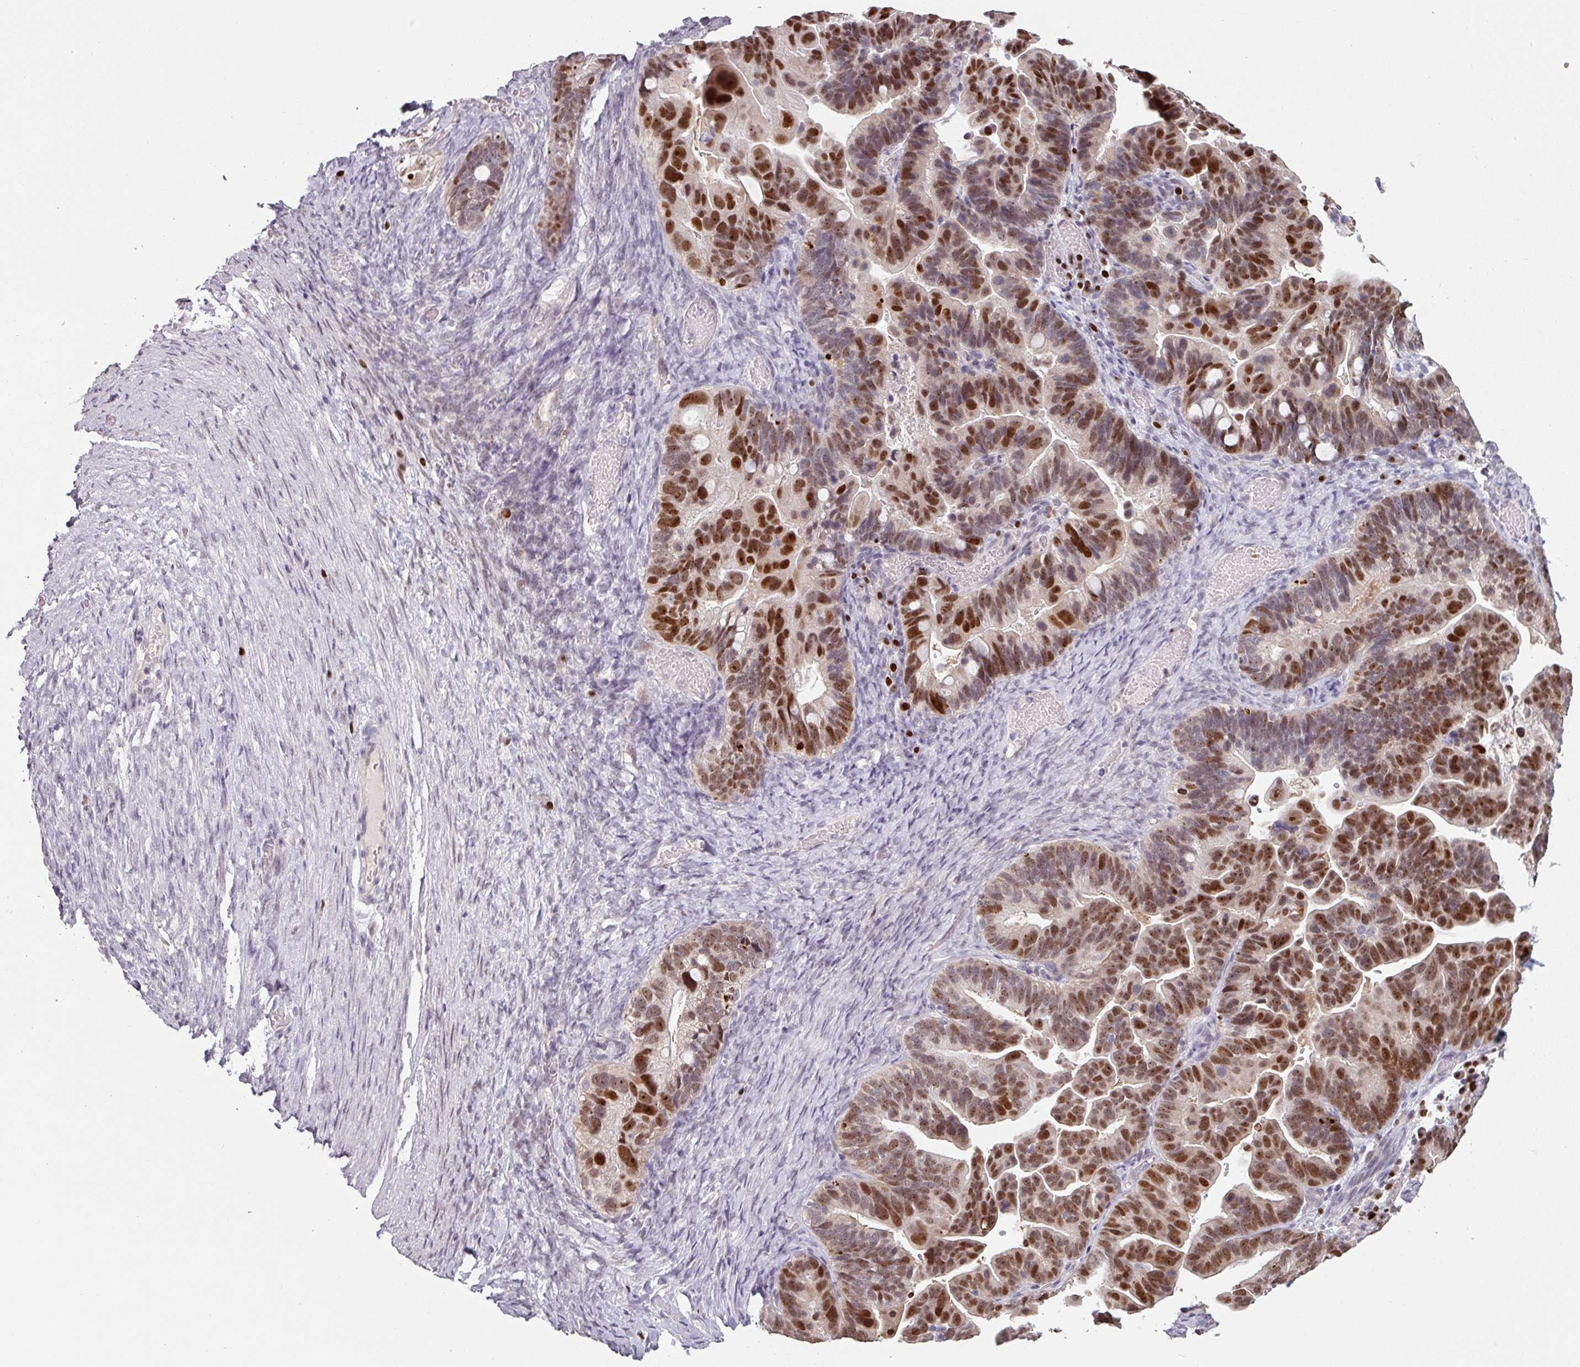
{"staining": {"intensity": "strong", "quantity": "25%-75%", "location": "nuclear"}, "tissue": "ovarian cancer", "cell_type": "Tumor cells", "image_type": "cancer", "snomed": [{"axis": "morphology", "description": "Cystadenocarcinoma, serous, NOS"}, {"axis": "topography", "description": "Ovary"}], "caption": "Serous cystadenocarcinoma (ovarian) was stained to show a protein in brown. There is high levels of strong nuclear expression in about 25%-75% of tumor cells.", "gene": "ZBTB6", "patient": {"sex": "female", "age": 56}}